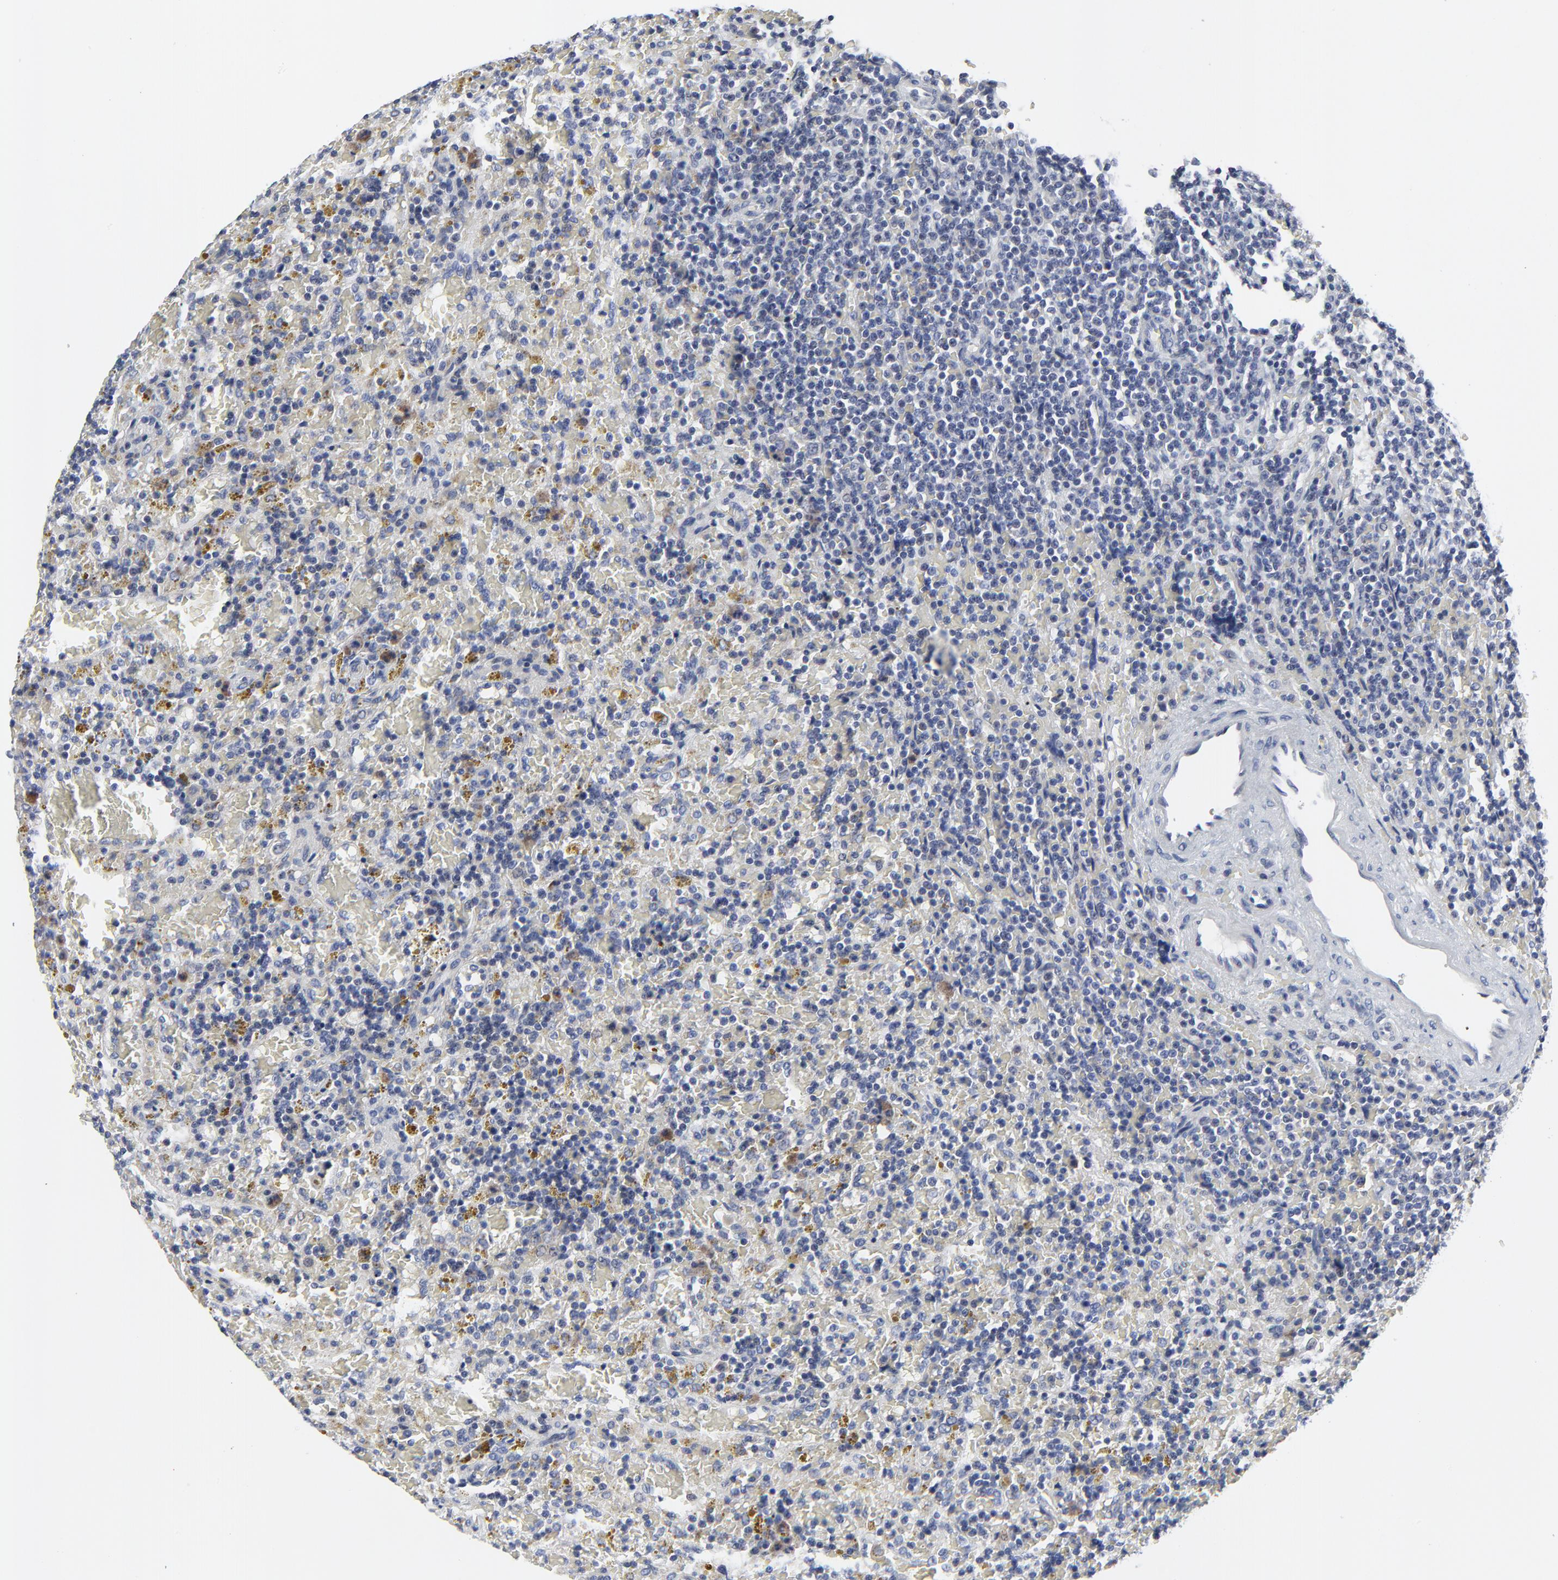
{"staining": {"intensity": "negative", "quantity": "none", "location": "none"}, "tissue": "lymphoma", "cell_type": "Tumor cells", "image_type": "cancer", "snomed": [{"axis": "morphology", "description": "Malignant lymphoma, non-Hodgkin's type, Low grade"}, {"axis": "topography", "description": "Spleen"}], "caption": "An image of lymphoma stained for a protein exhibits no brown staining in tumor cells.", "gene": "NLGN3", "patient": {"sex": "female", "age": 65}}